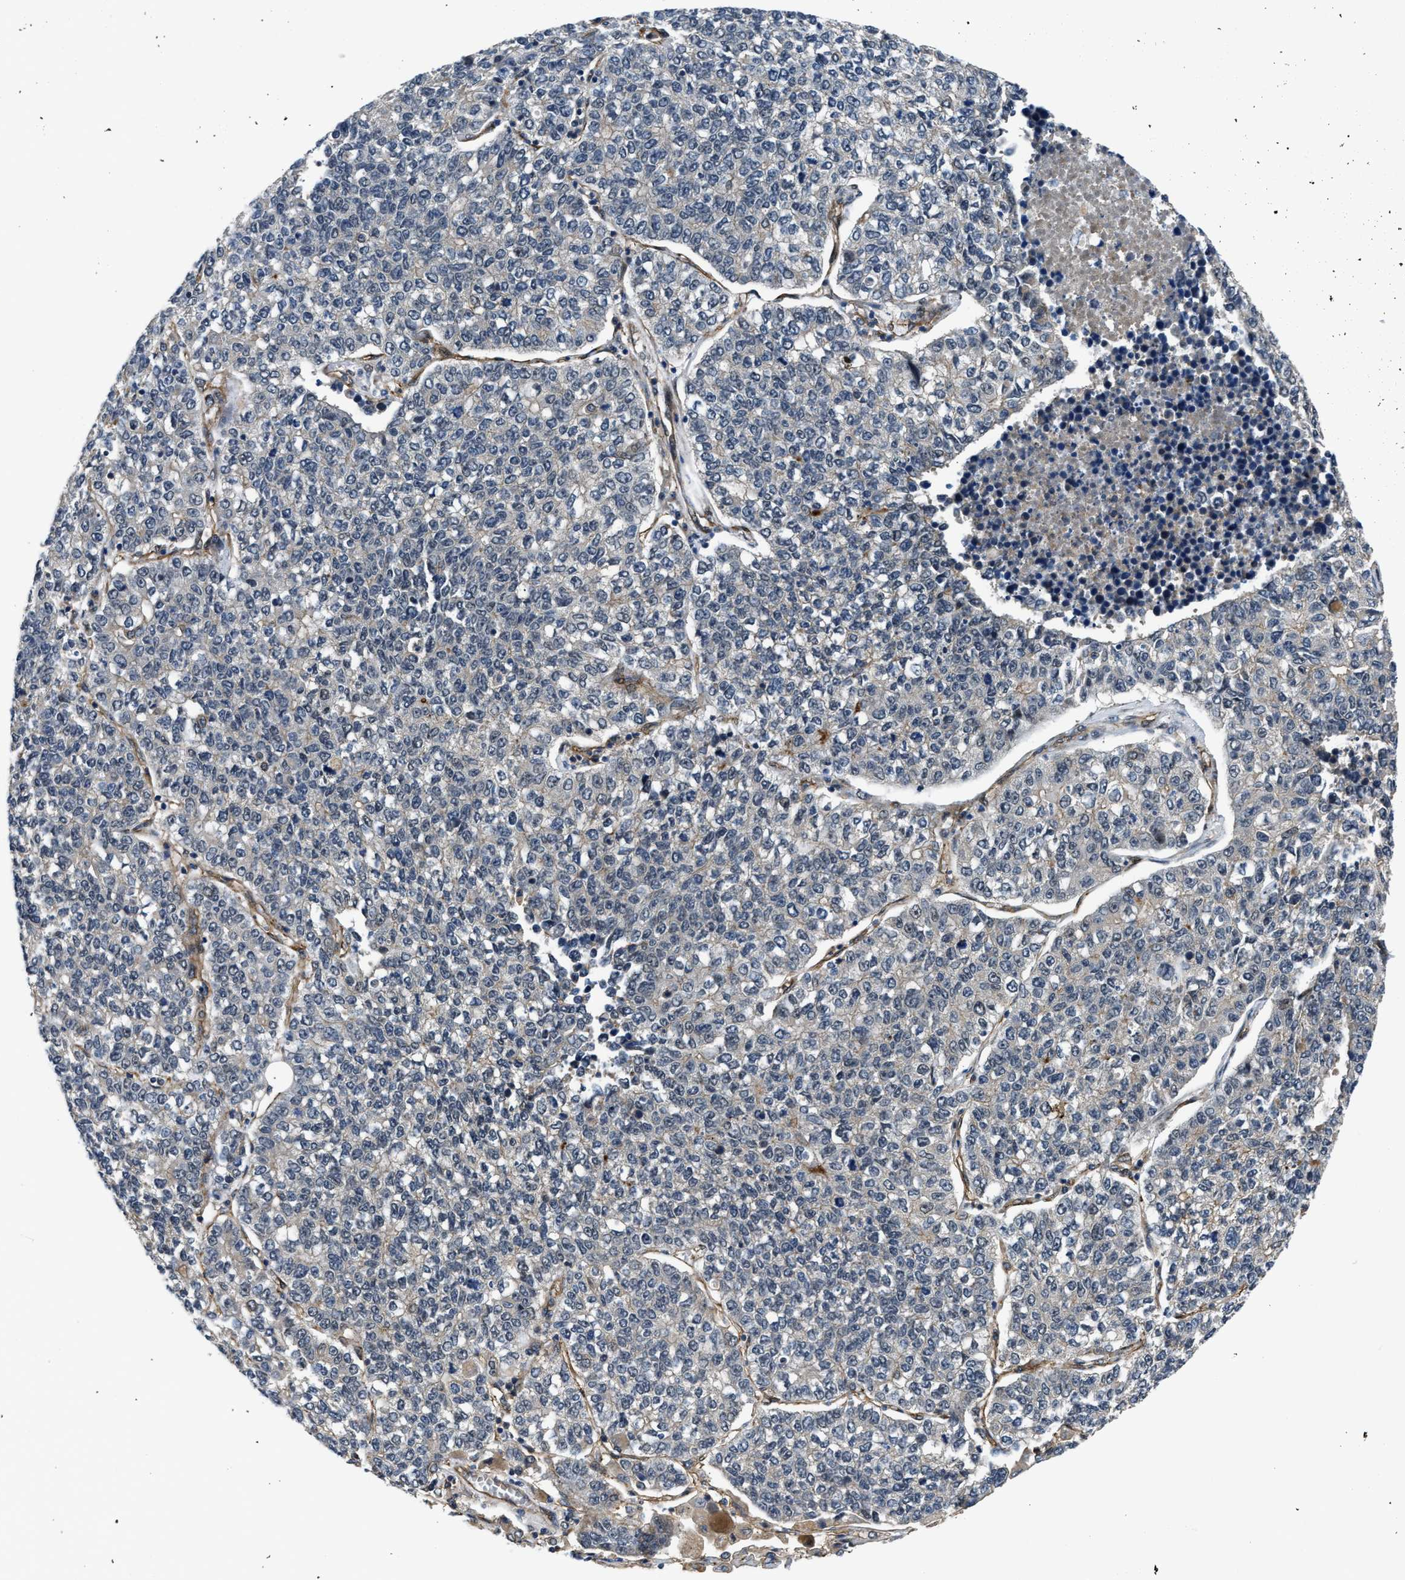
{"staining": {"intensity": "negative", "quantity": "none", "location": "none"}, "tissue": "lung cancer", "cell_type": "Tumor cells", "image_type": "cancer", "snomed": [{"axis": "morphology", "description": "Adenocarcinoma, NOS"}, {"axis": "topography", "description": "Lung"}], "caption": "The image exhibits no staining of tumor cells in lung cancer (adenocarcinoma).", "gene": "COPS2", "patient": {"sex": "male", "age": 49}}